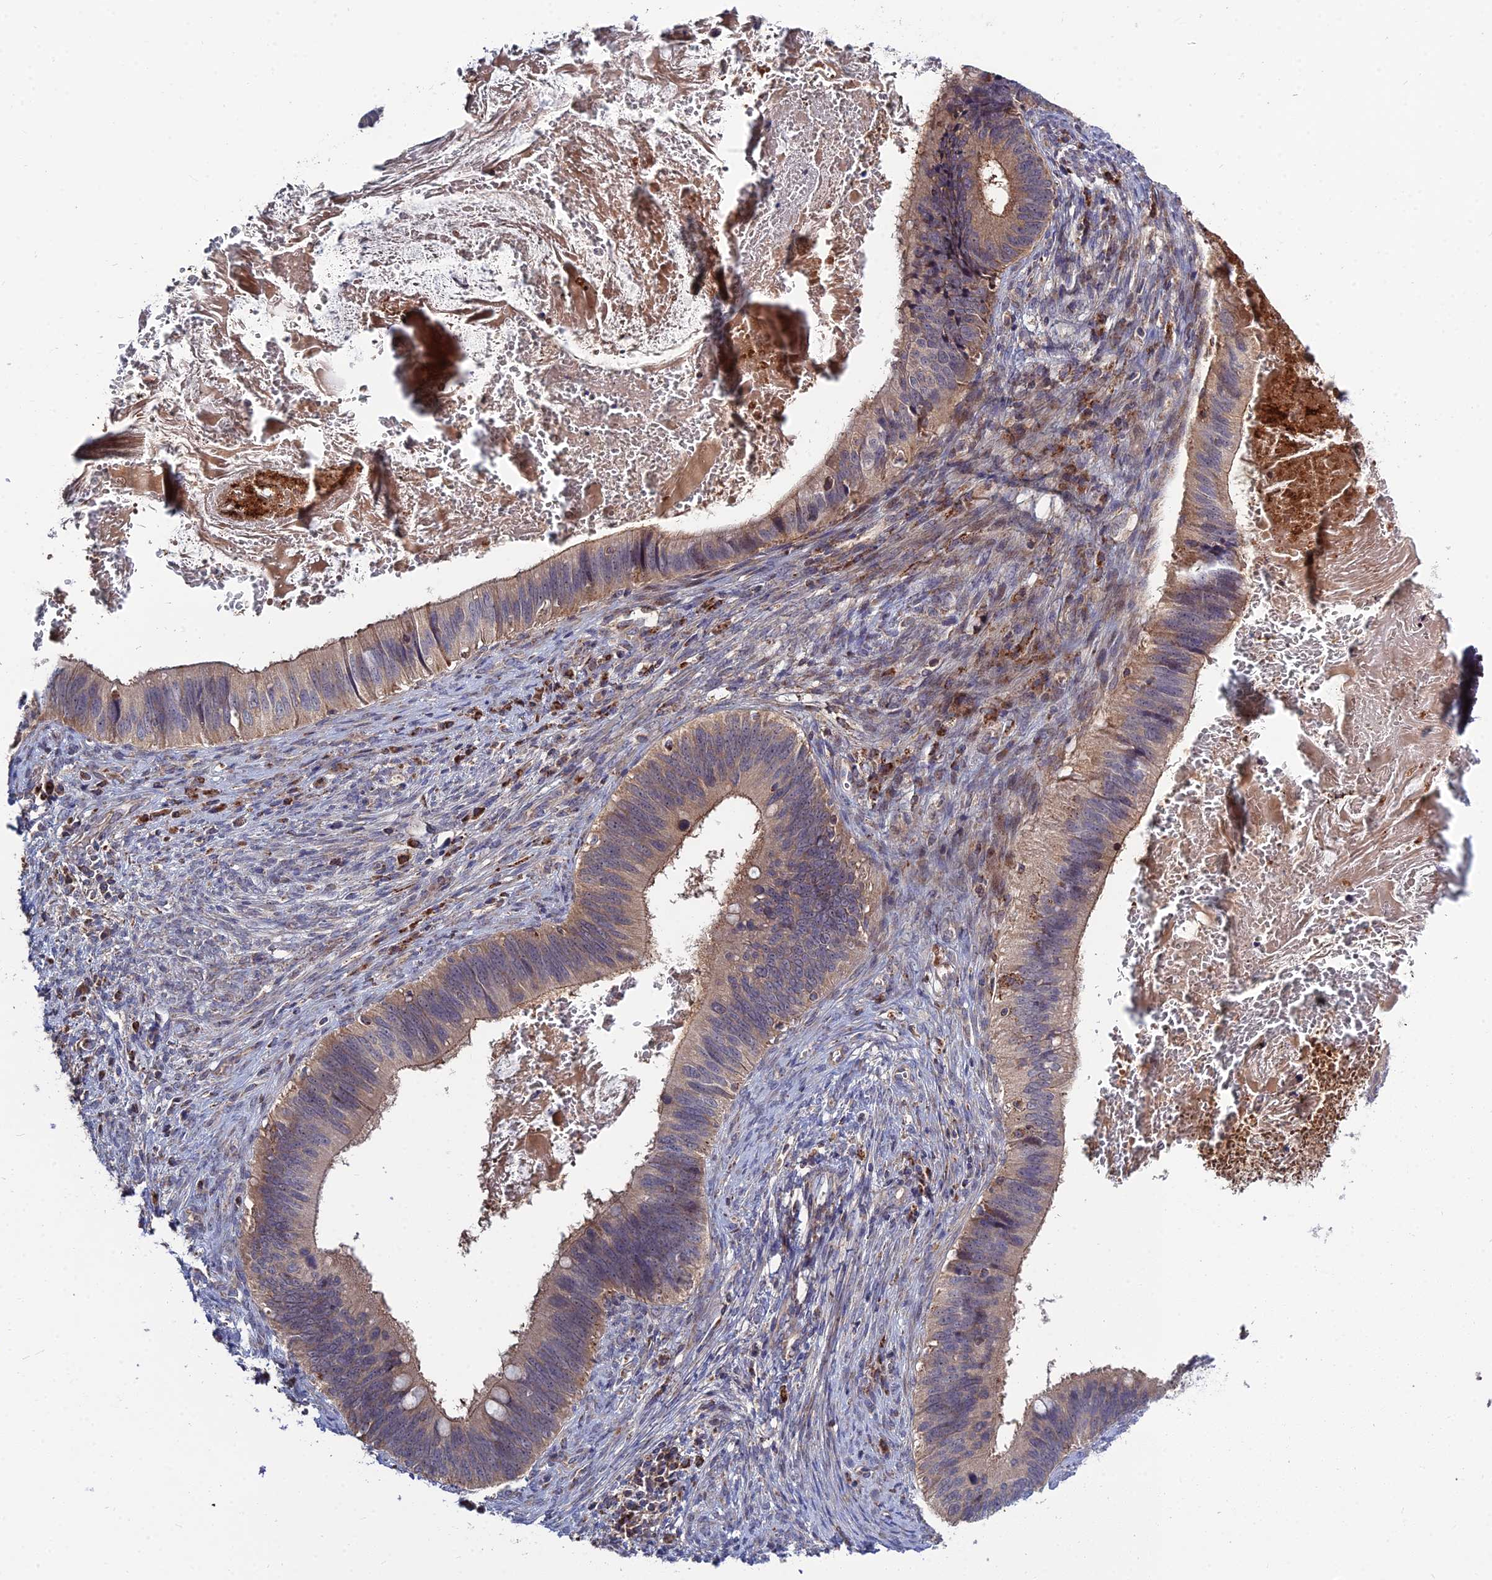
{"staining": {"intensity": "weak", "quantity": ">75%", "location": "cytoplasmic/membranous"}, "tissue": "cervical cancer", "cell_type": "Tumor cells", "image_type": "cancer", "snomed": [{"axis": "morphology", "description": "Adenocarcinoma, NOS"}, {"axis": "topography", "description": "Cervix"}], "caption": "Tumor cells reveal low levels of weak cytoplasmic/membranous positivity in about >75% of cells in cervical cancer.", "gene": "RIC8B", "patient": {"sex": "female", "age": 42}}